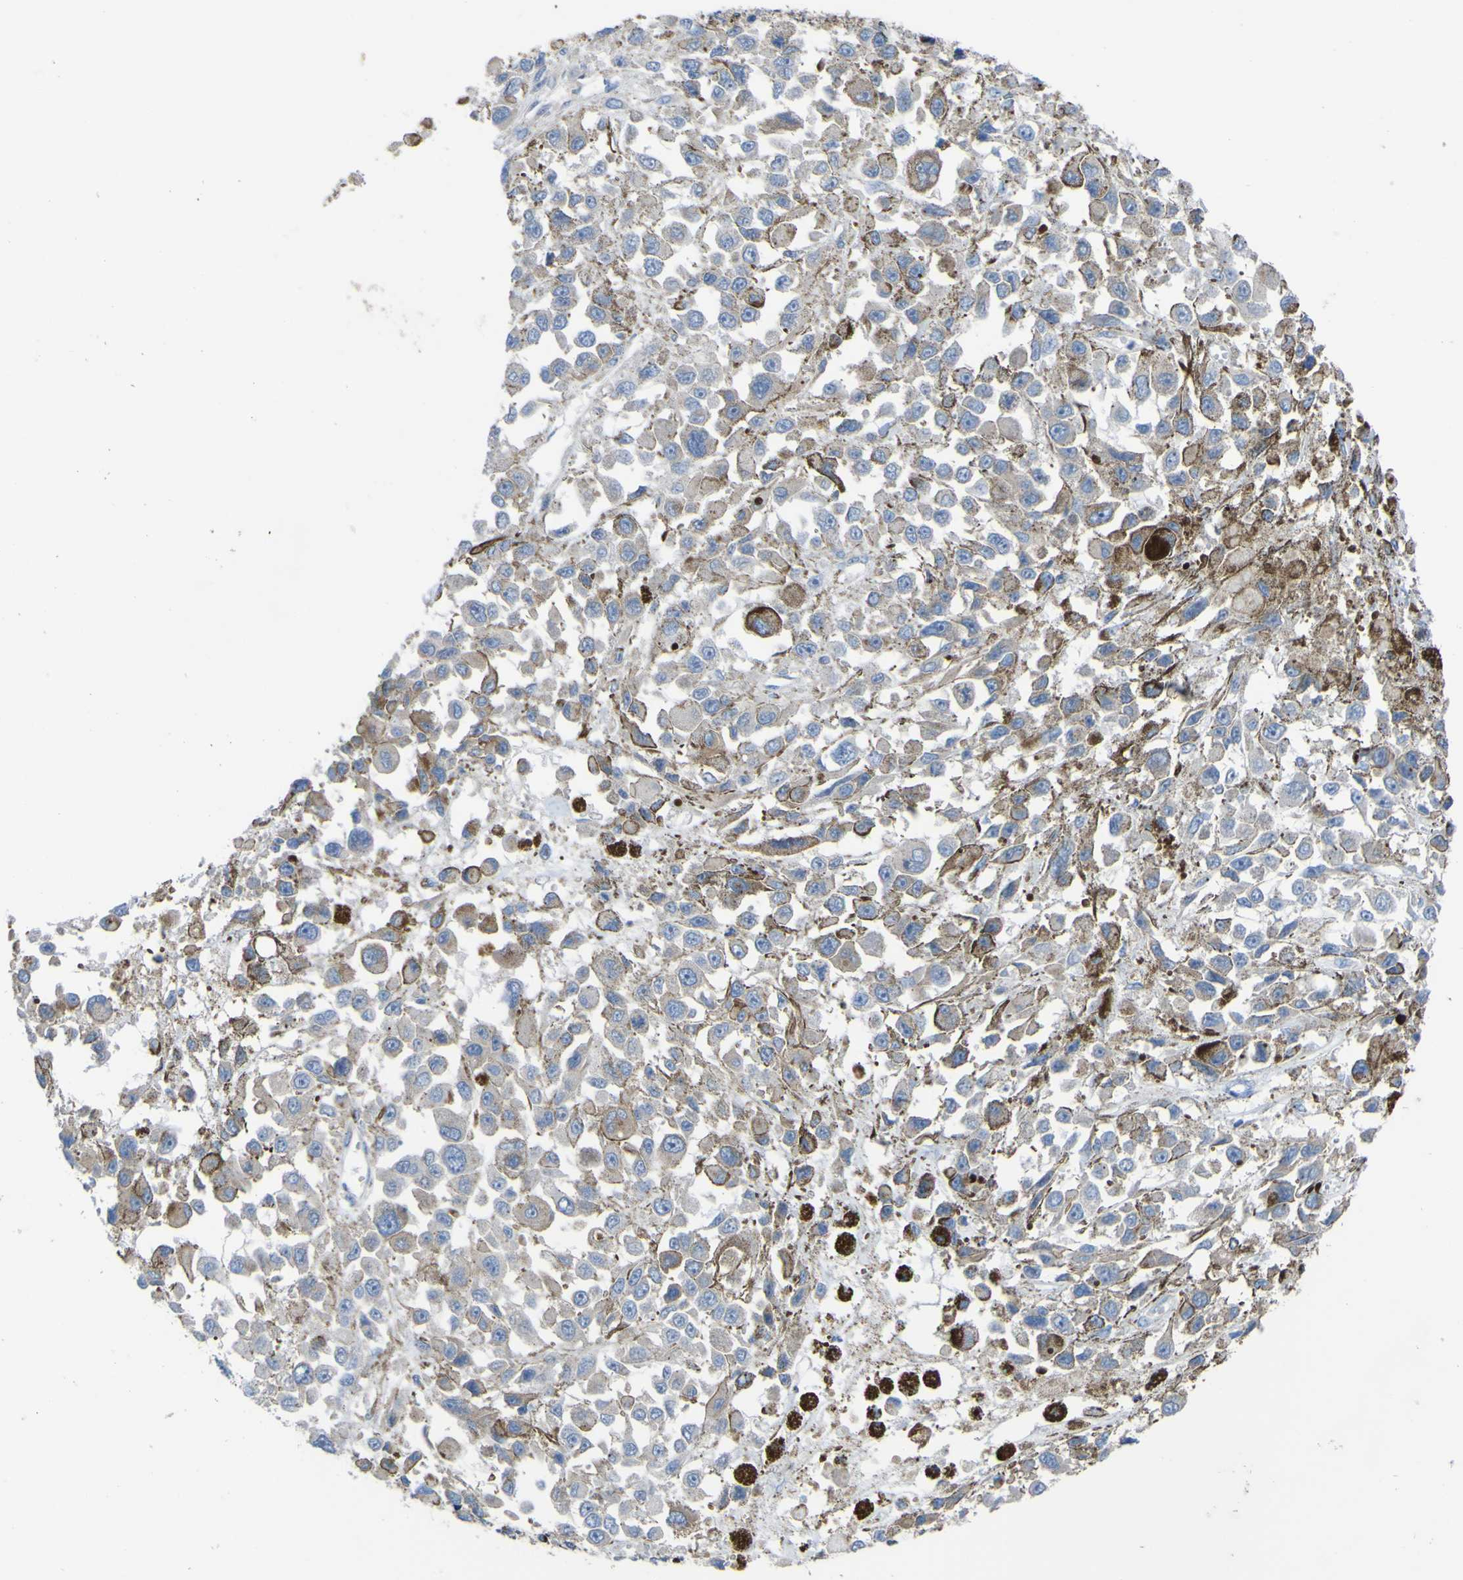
{"staining": {"intensity": "weak", "quantity": "<25%", "location": "cytoplasmic/membranous"}, "tissue": "melanoma", "cell_type": "Tumor cells", "image_type": "cancer", "snomed": [{"axis": "morphology", "description": "Malignant melanoma, Metastatic site"}, {"axis": "topography", "description": "Lymph node"}], "caption": "Tumor cells show no significant staining in melanoma.", "gene": "CST3", "patient": {"sex": "male", "age": 59}}